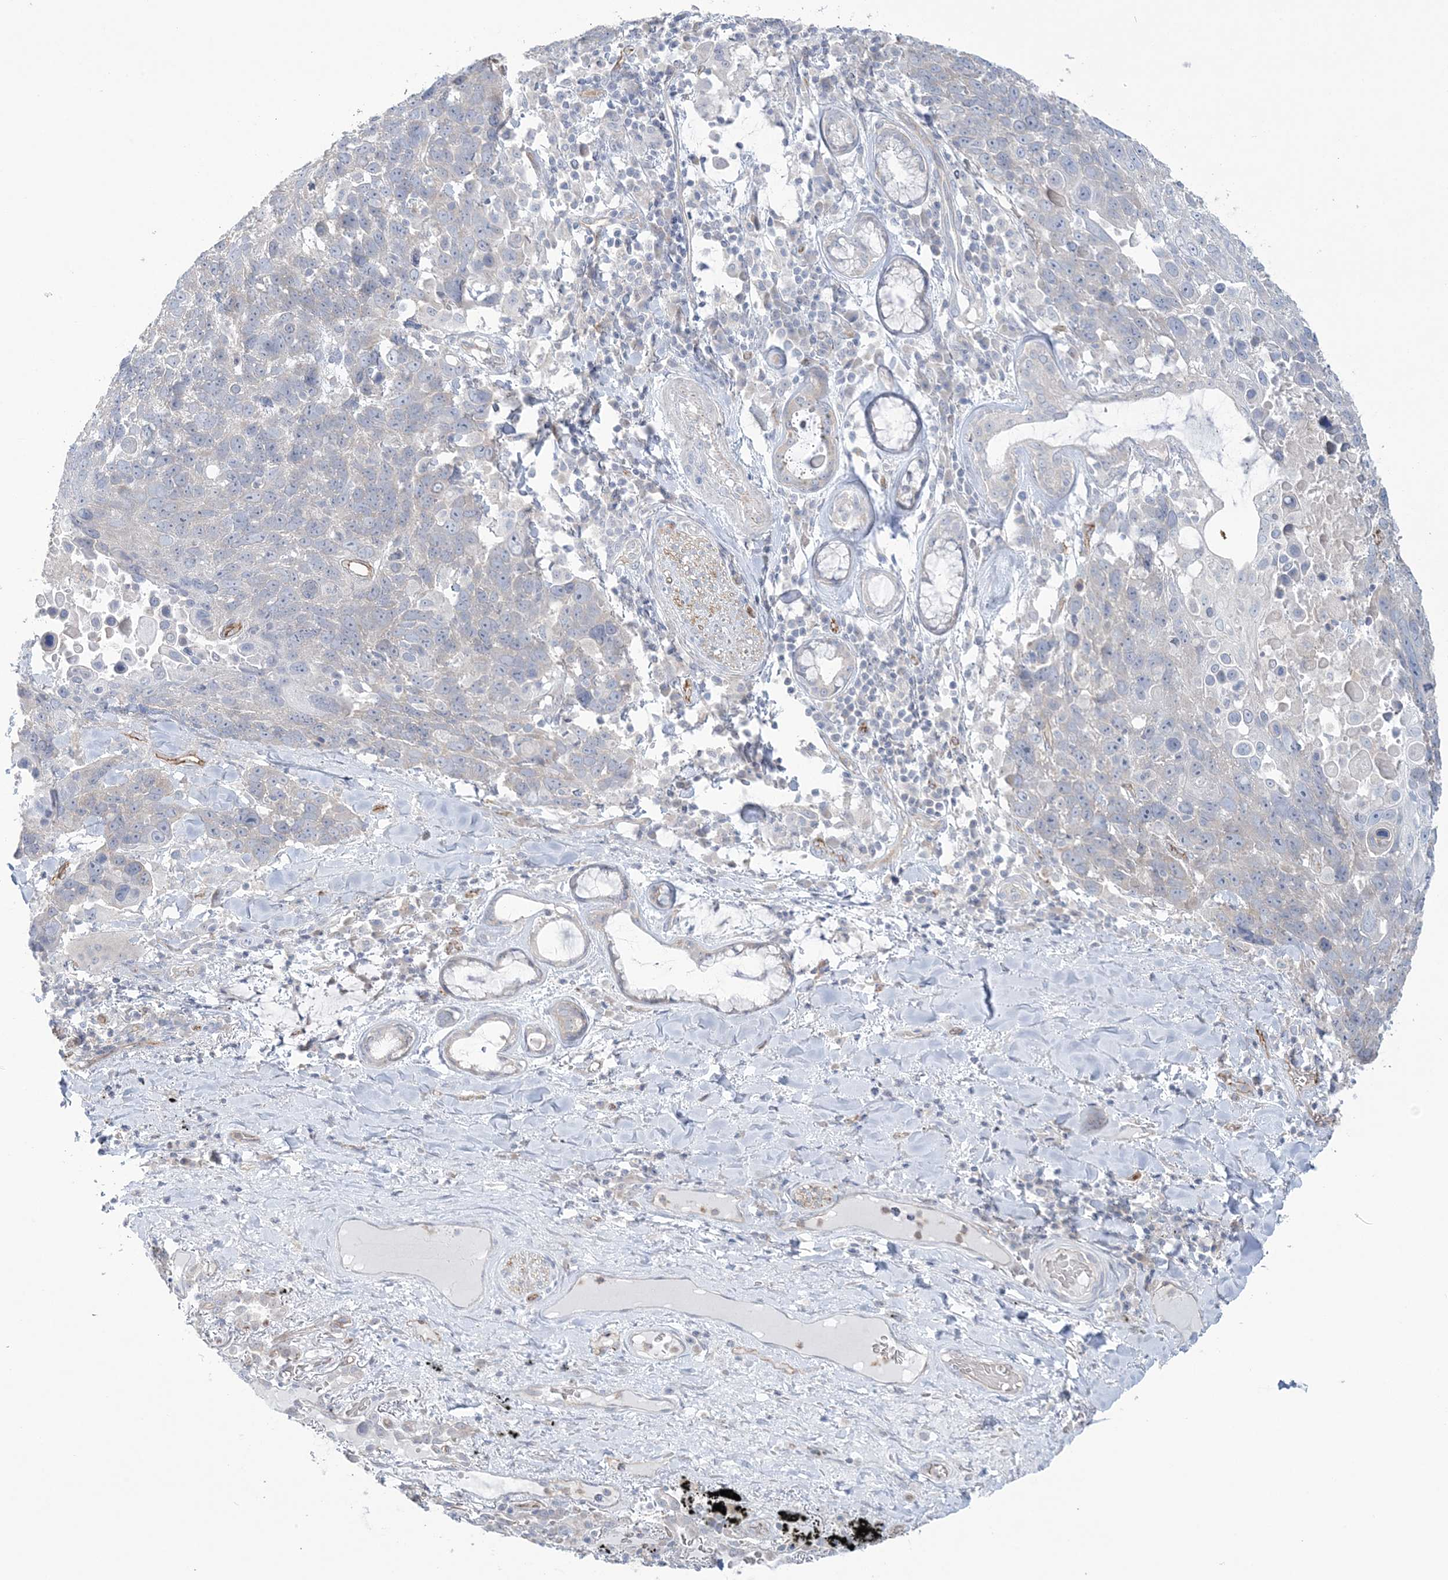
{"staining": {"intensity": "negative", "quantity": "none", "location": "none"}, "tissue": "lung cancer", "cell_type": "Tumor cells", "image_type": "cancer", "snomed": [{"axis": "morphology", "description": "Squamous cell carcinoma, NOS"}, {"axis": "topography", "description": "Lung"}], "caption": "A photomicrograph of human lung cancer is negative for staining in tumor cells. The staining is performed using DAB (3,3'-diaminobenzidine) brown chromogen with nuclei counter-stained in using hematoxylin.", "gene": "FARSB", "patient": {"sex": "male", "age": 66}}